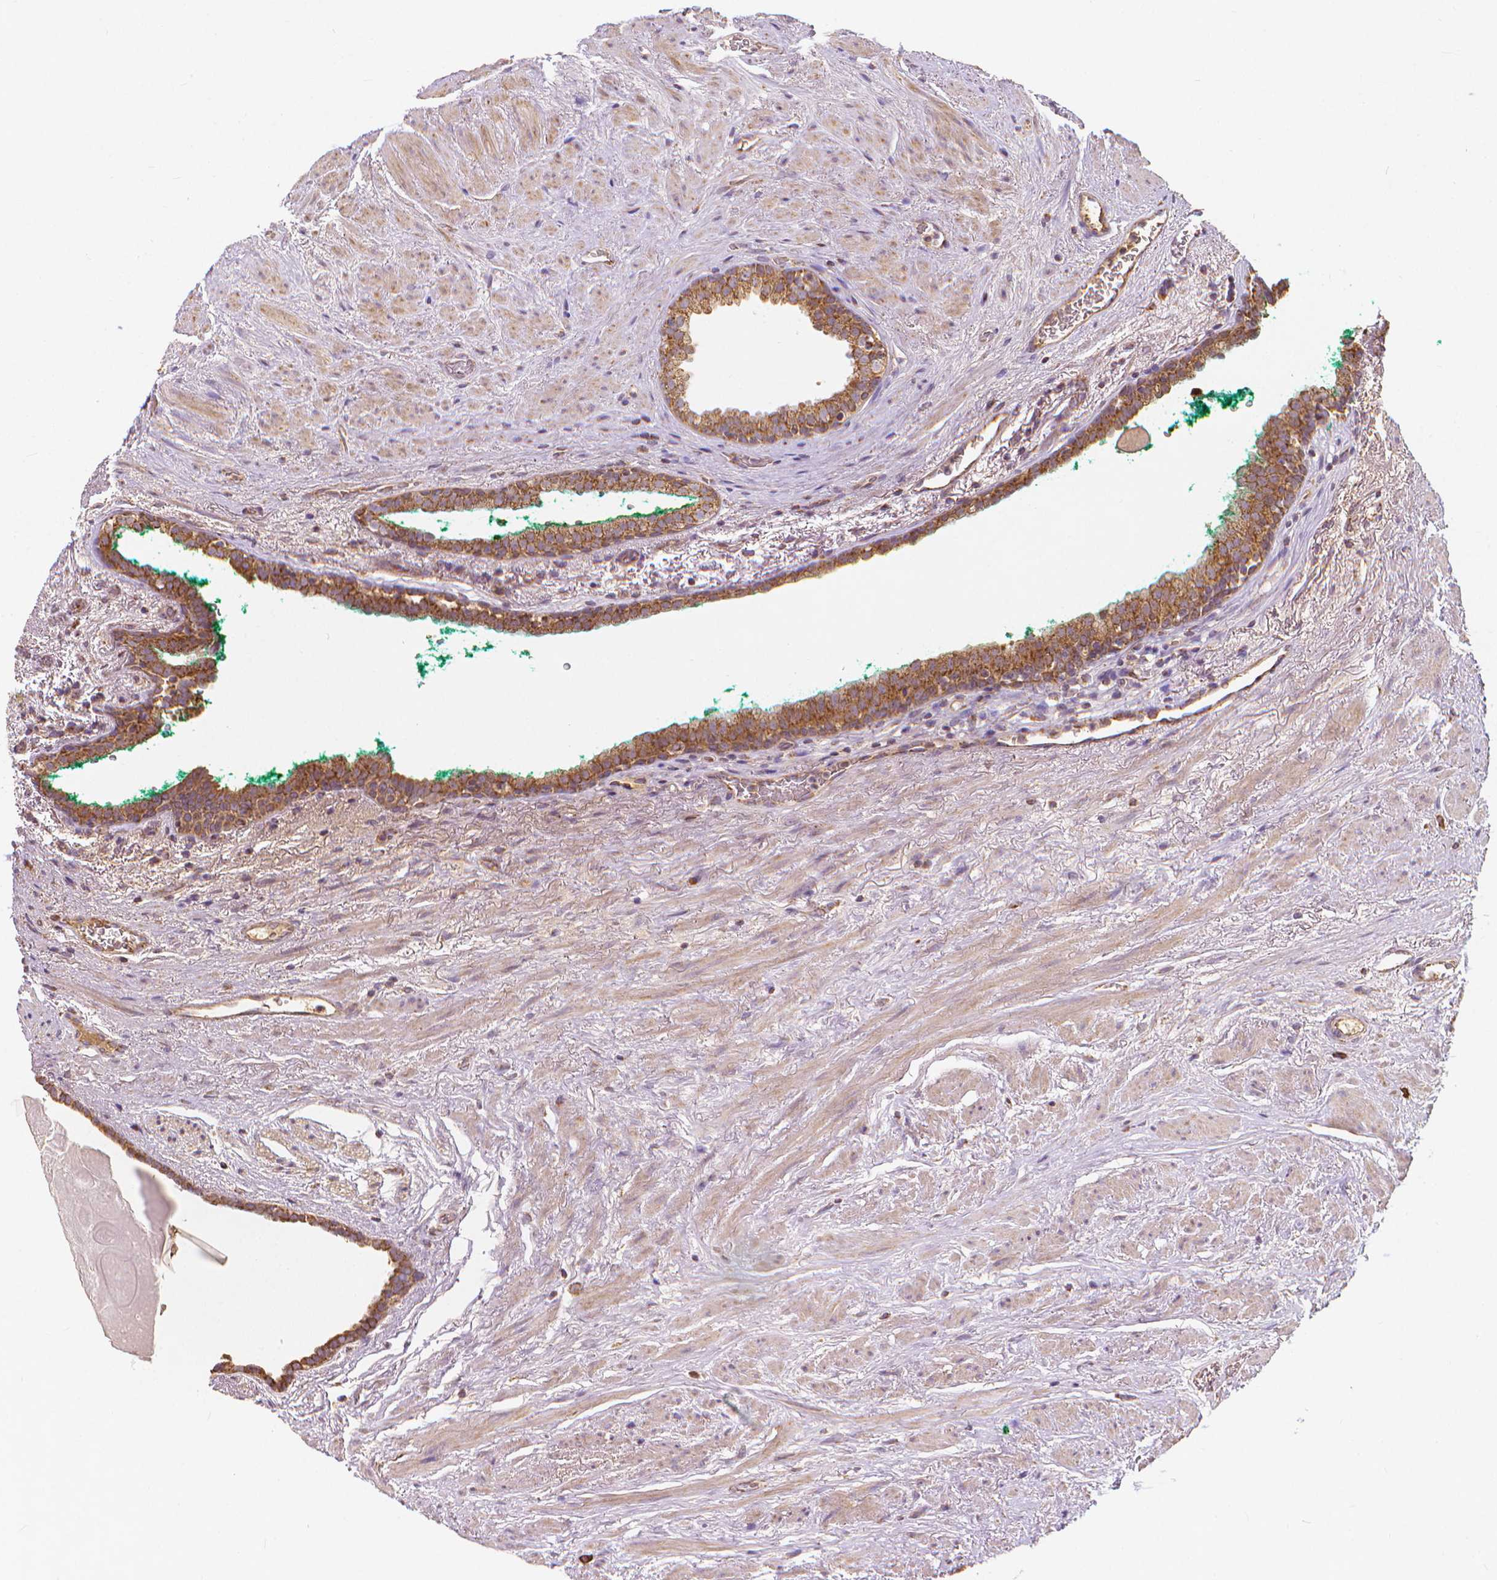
{"staining": {"intensity": "moderate", "quantity": ">75%", "location": "cytoplasmic/membranous"}, "tissue": "prostate cancer", "cell_type": "Tumor cells", "image_type": "cancer", "snomed": [{"axis": "morphology", "description": "Adenocarcinoma, High grade"}, {"axis": "topography", "description": "Prostate"}], "caption": "Moderate cytoplasmic/membranous staining is present in about >75% of tumor cells in prostate cancer (adenocarcinoma (high-grade)).", "gene": "SNCAIP", "patient": {"sex": "male", "age": 65}}